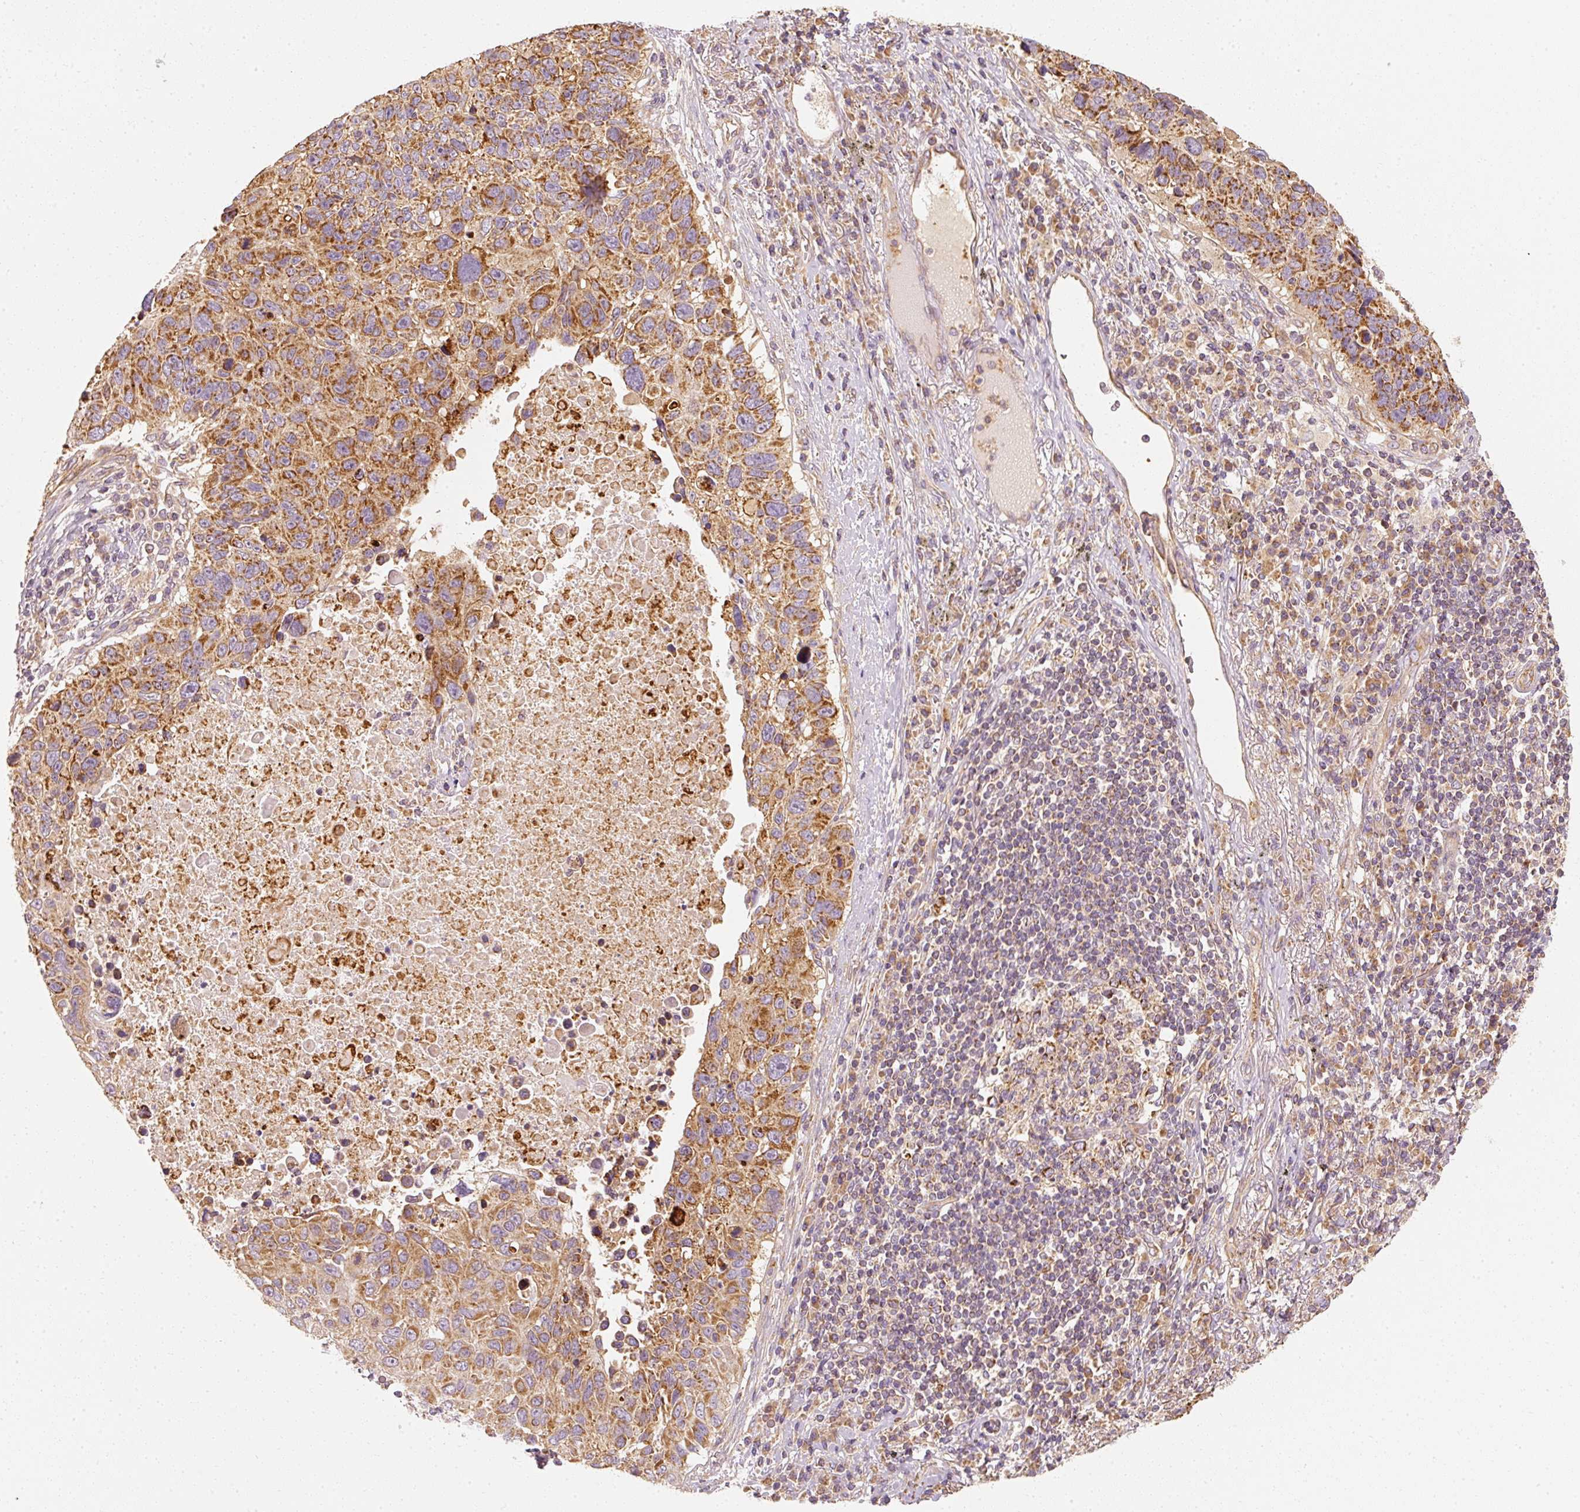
{"staining": {"intensity": "moderate", "quantity": ">75%", "location": "cytoplasmic/membranous"}, "tissue": "lung cancer", "cell_type": "Tumor cells", "image_type": "cancer", "snomed": [{"axis": "morphology", "description": "Squamous cell carcinoma, NOS"}, {"axis": "topography", "description": "Lung"}], "caption": "Immunohistochemical staining of human squamous cell carcinoma (lung) shows moderate cytoplasmic/membranous protein staining in about >75% of tumor cells.", "gene": "TOMM40", "patient": {"sex": "male", "age": 66}}